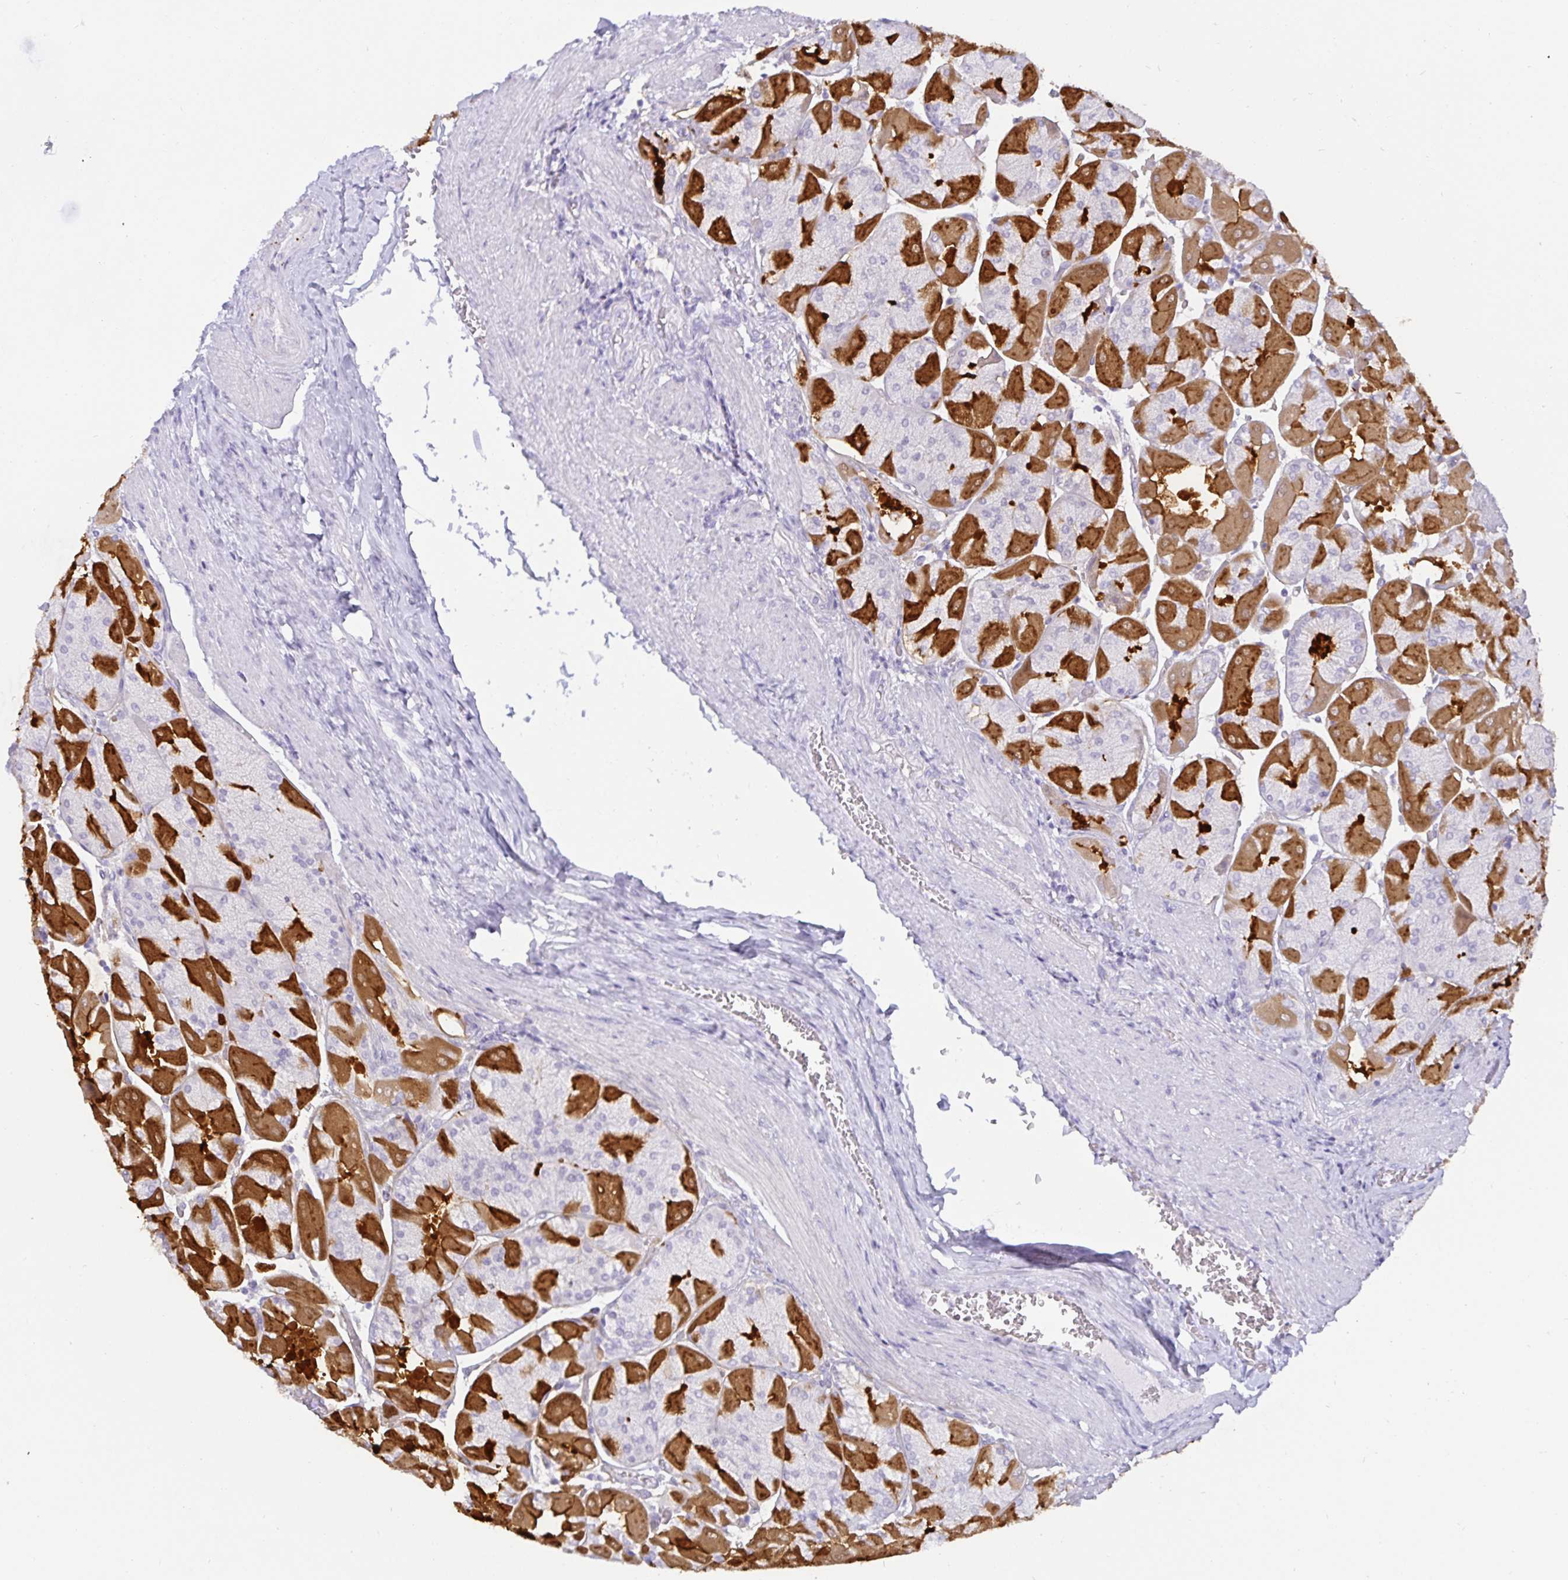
{"staining": {"intensity": "strong", "quantity": "25%-75%", "location": "cytoplasmic/membranous"}, "tissue": "stomach", "cell_type": "Glandular cells", "image_type": "normal", "snomed": [{"axis": "morphology", "description": "Normal tissue, NOS"}, {"axis": "topography", "description": "Stomach"}], "caption": "Immunohistochemical staining of normal stomach demonstrates strong cytoplasmic/membranous protein staining in approximately 25%-75% of glandular cells. (DAB = brown stain, brightfield microscopy at high magnification).", "gene": "MON2", "patient": {"sex": "female", "age": 61}}